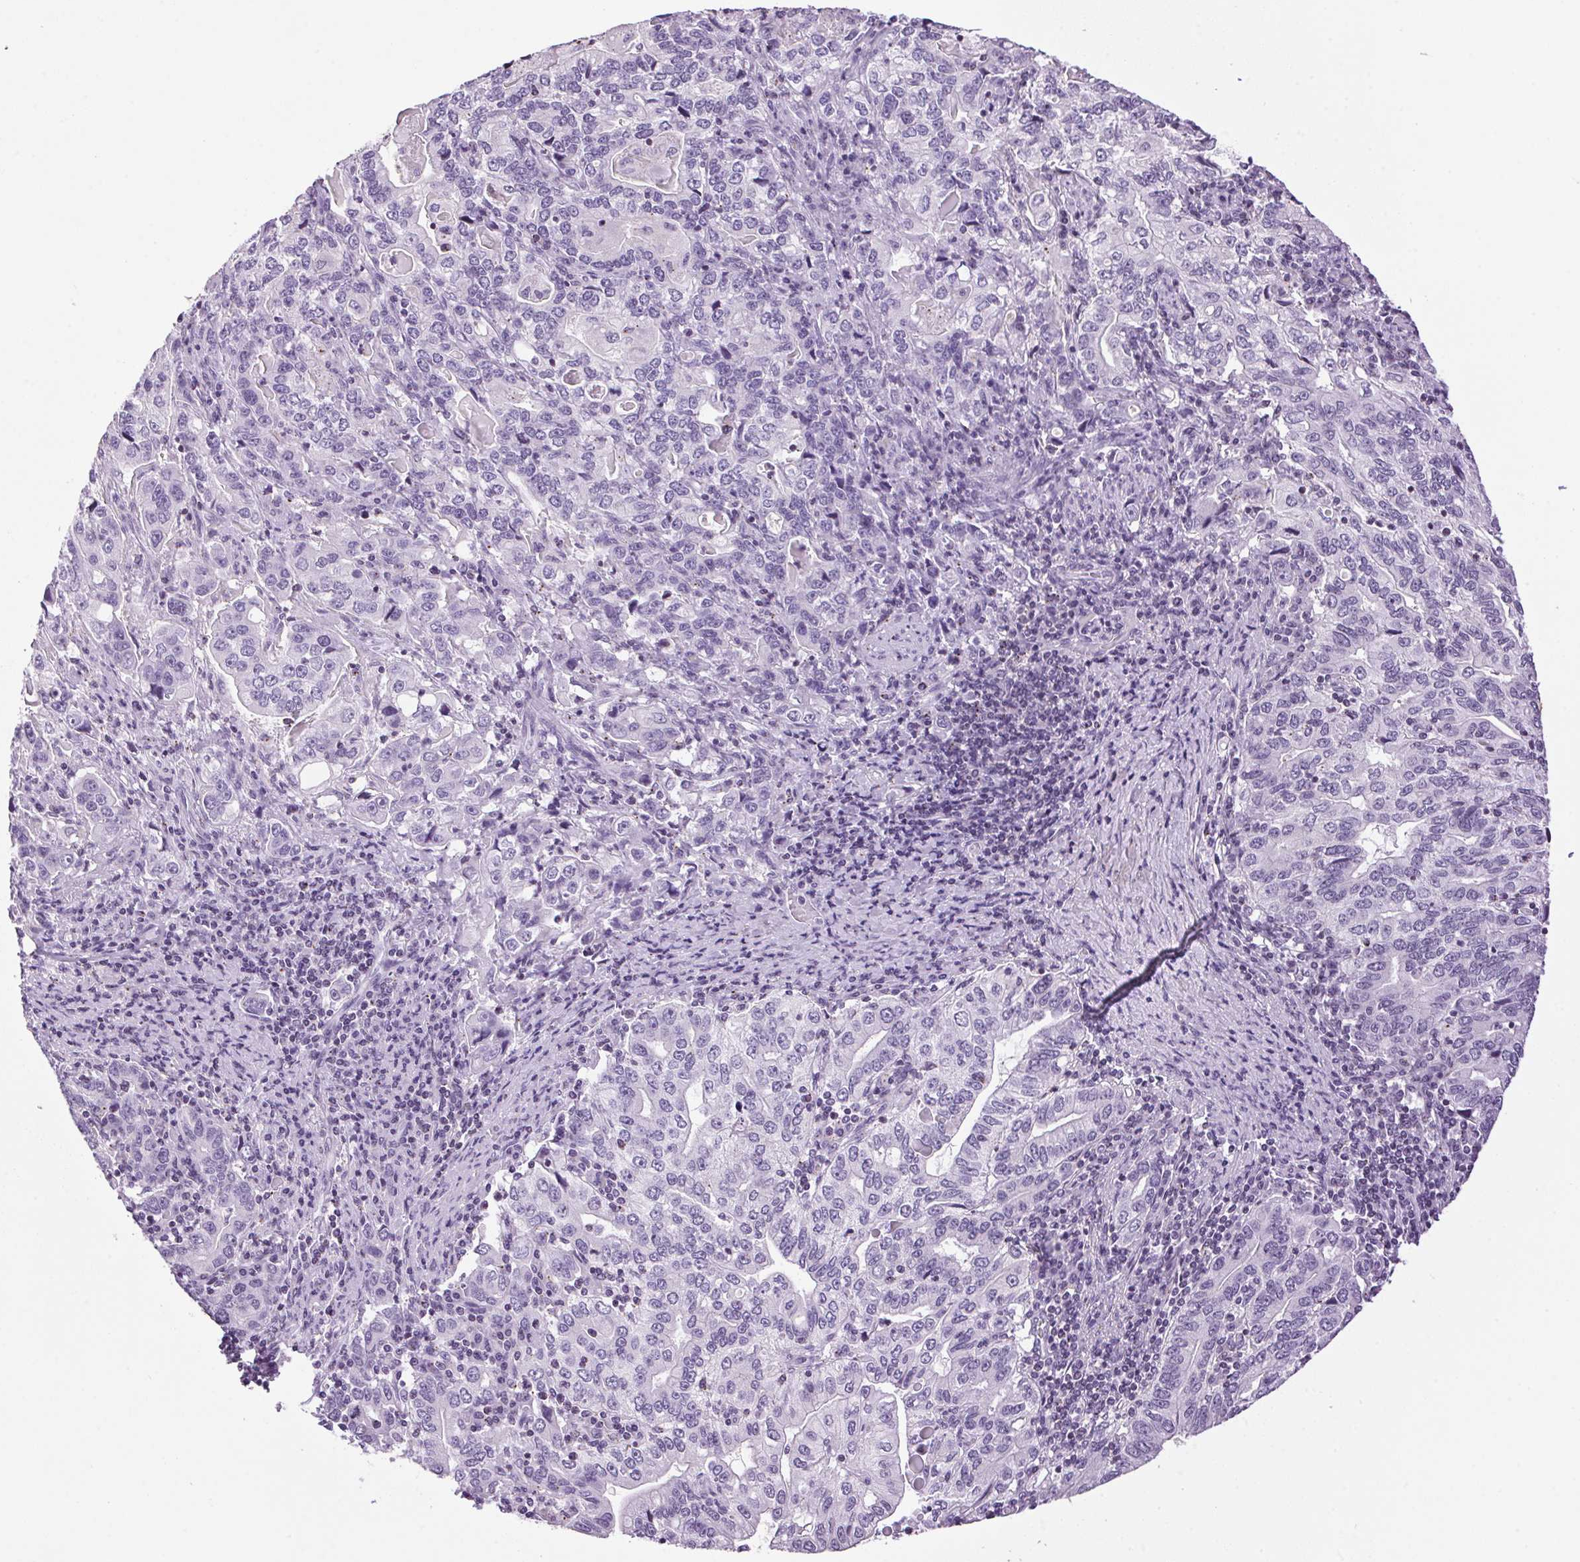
{"staining": {"intensity": "negative", "quantity": "none", "location": "none"}, "tissue": "stomach cancer", "cell_type": "Tumor cells", "image_type": "cancer", "snomed": [{"axis": "morphology", "description": "Adenocarcinoma, NOS"}, {"axis": "topography", "description": "Stomach, lower"}], "caption": "Tumor cells show no significant positivity in adenocarcinoma (stomach).", "gene": "TMEM88B", "patient": {"sex": "female", "age": 72}}